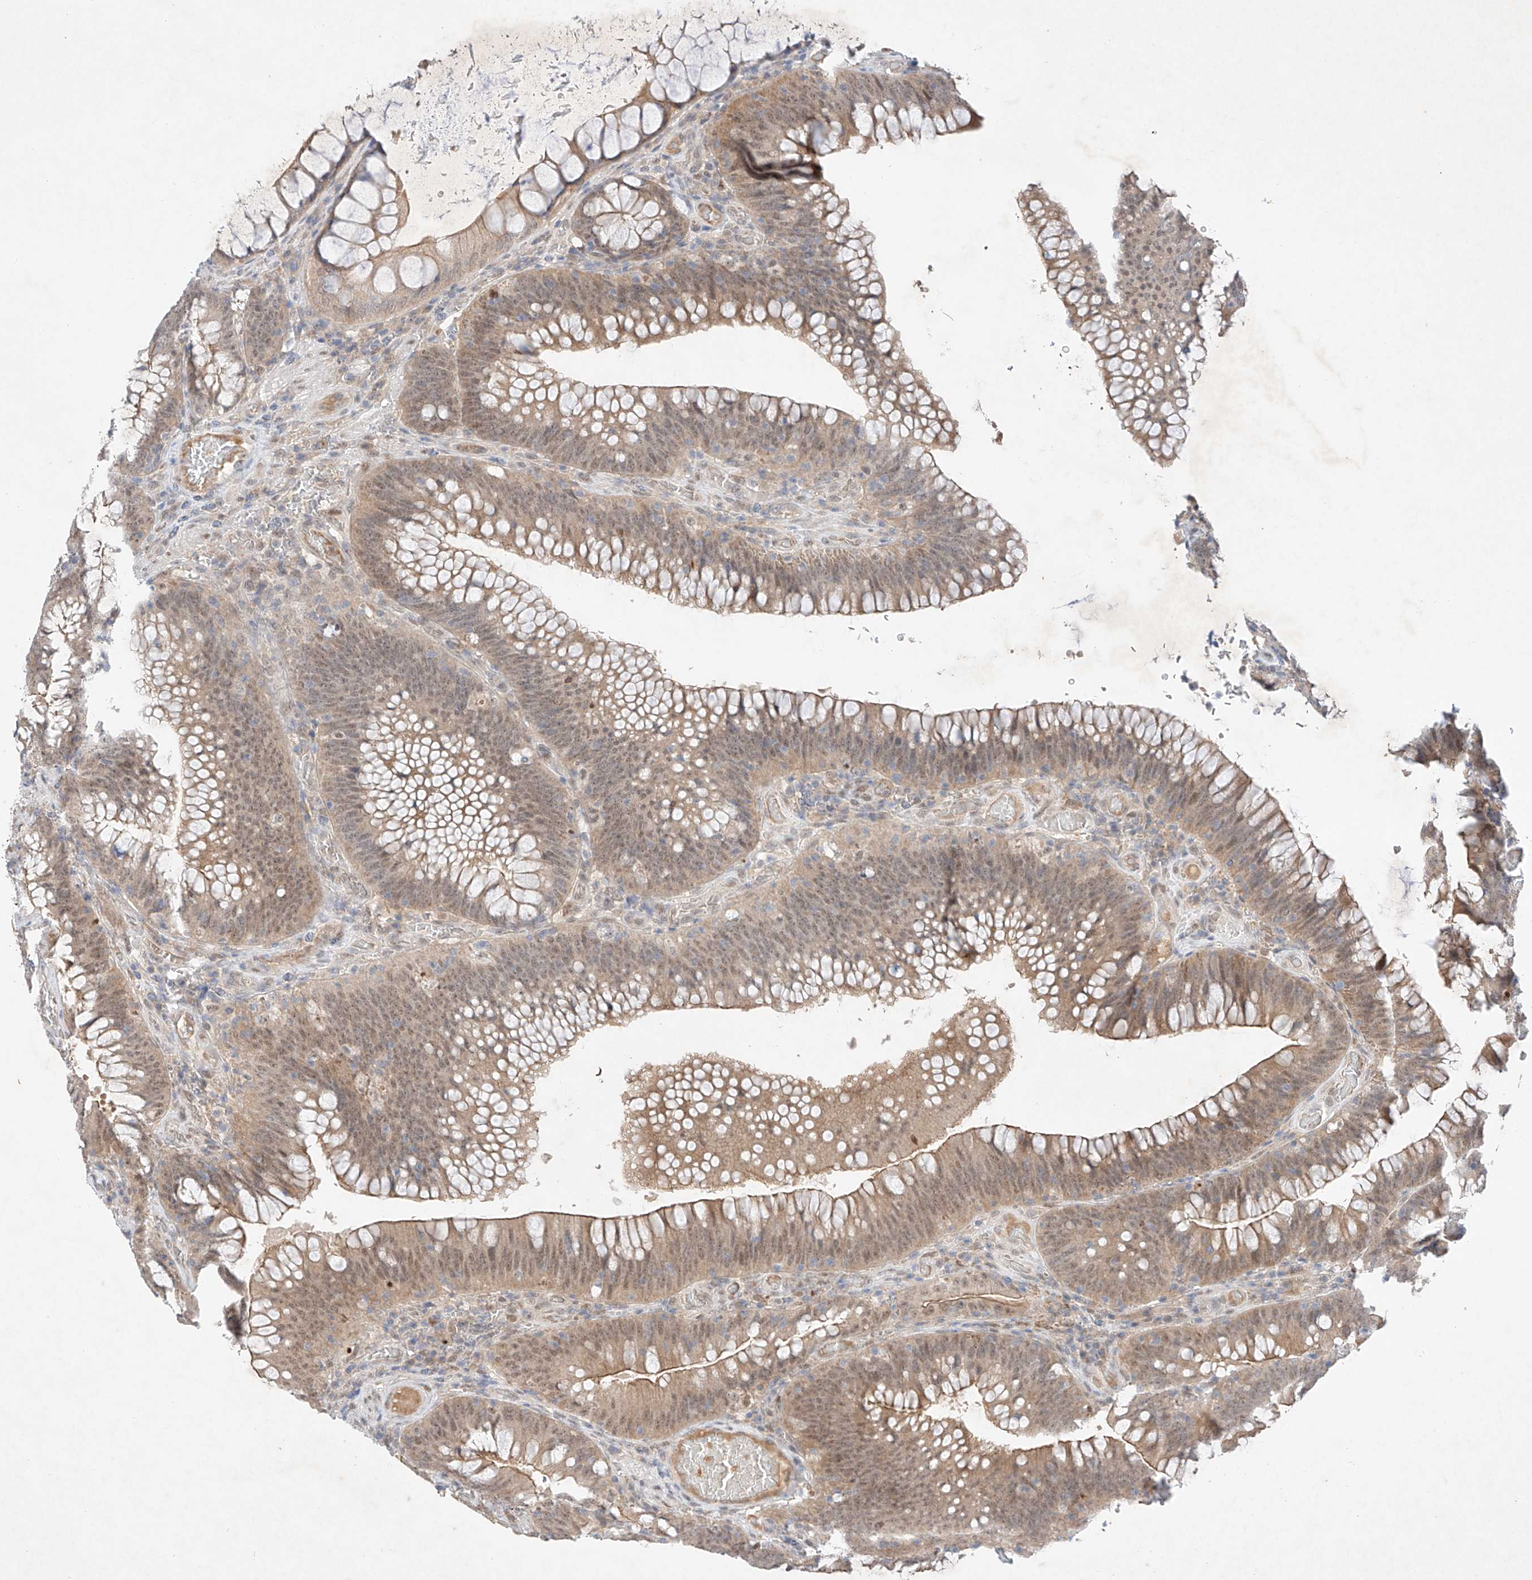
{"staining": {"intensity": "weak", "quantity": ">75%", "location": "cytoplasmic/membranous,nuclear"}, "tissue": "colorectal cancer", "cell_type": "Tumor cells", "image_type": "cancer", "snomed": [{"axis": "morphology", "description": "Normal tissue, NOS"}, {"axis": "topography", "description": "Colon"}], "caption": "Protein staining of colorectal cancer tissue exhibits weak cytoplasmic/membranous and nuclear expression in approximately >75% of tumor cells.", "gene": "IL22RA2", "patient": {"sex": "female", "age": 82}}